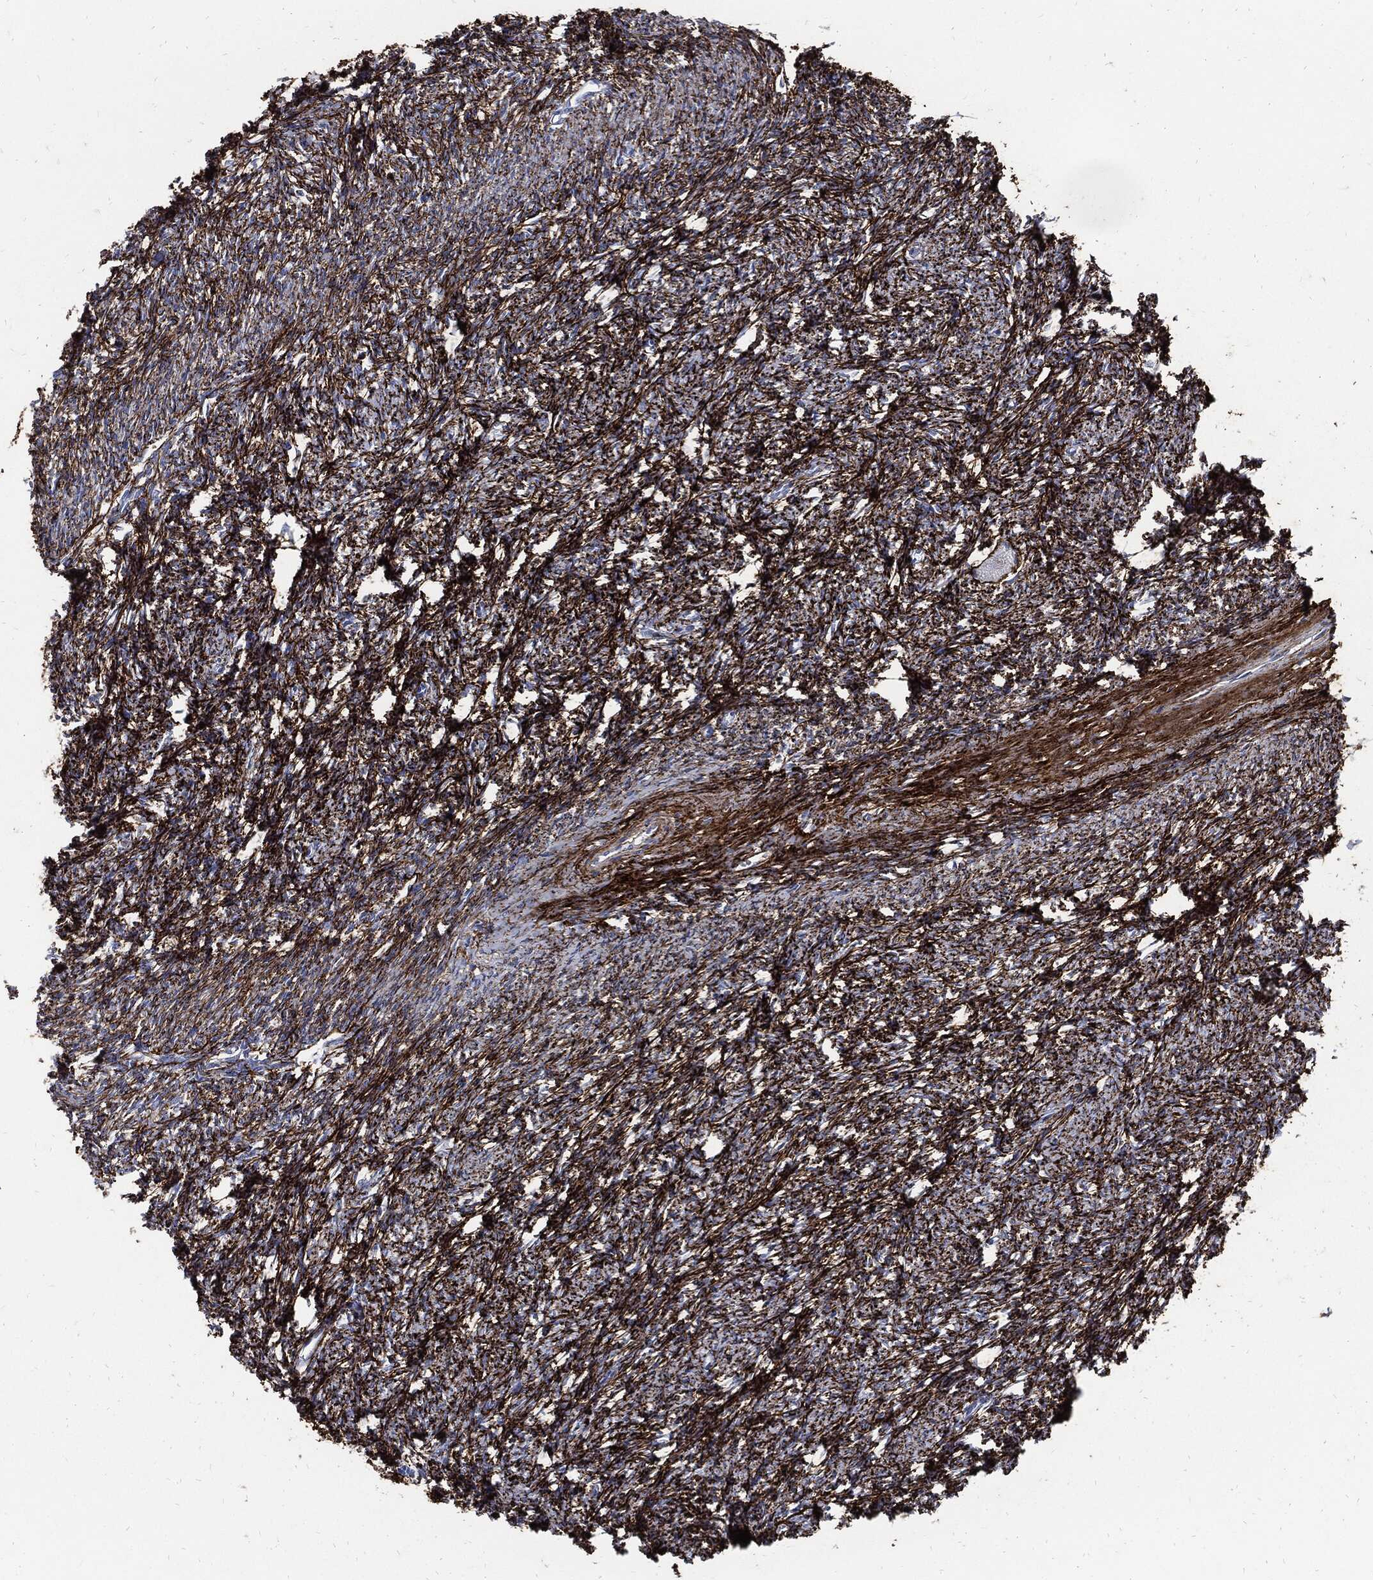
{"staining": {"intensity": "negative", "quantity": "none", "location": "none"}, "tissue": "ovary", "cell_type": "Follicle cells", "image_type": "normal", "snomed": [{"axis": "morphology", "description": "Normal tissue, NOS"}, {"axis": "topography", "description": "Fallopian tube"}, {"axis": "topography", "description": "Ovary"}], "caption": "A histopathology image of ovary stained for a protein reveals no brown staining in follicle cells. Brightfield microscopy of immunohistochemistry (IHC) stained with DAB (brown) and hematoxylin (blue), captured at high magnification.", "gene": "FBN1", "patient": {"sex": "female", "age": 33}}